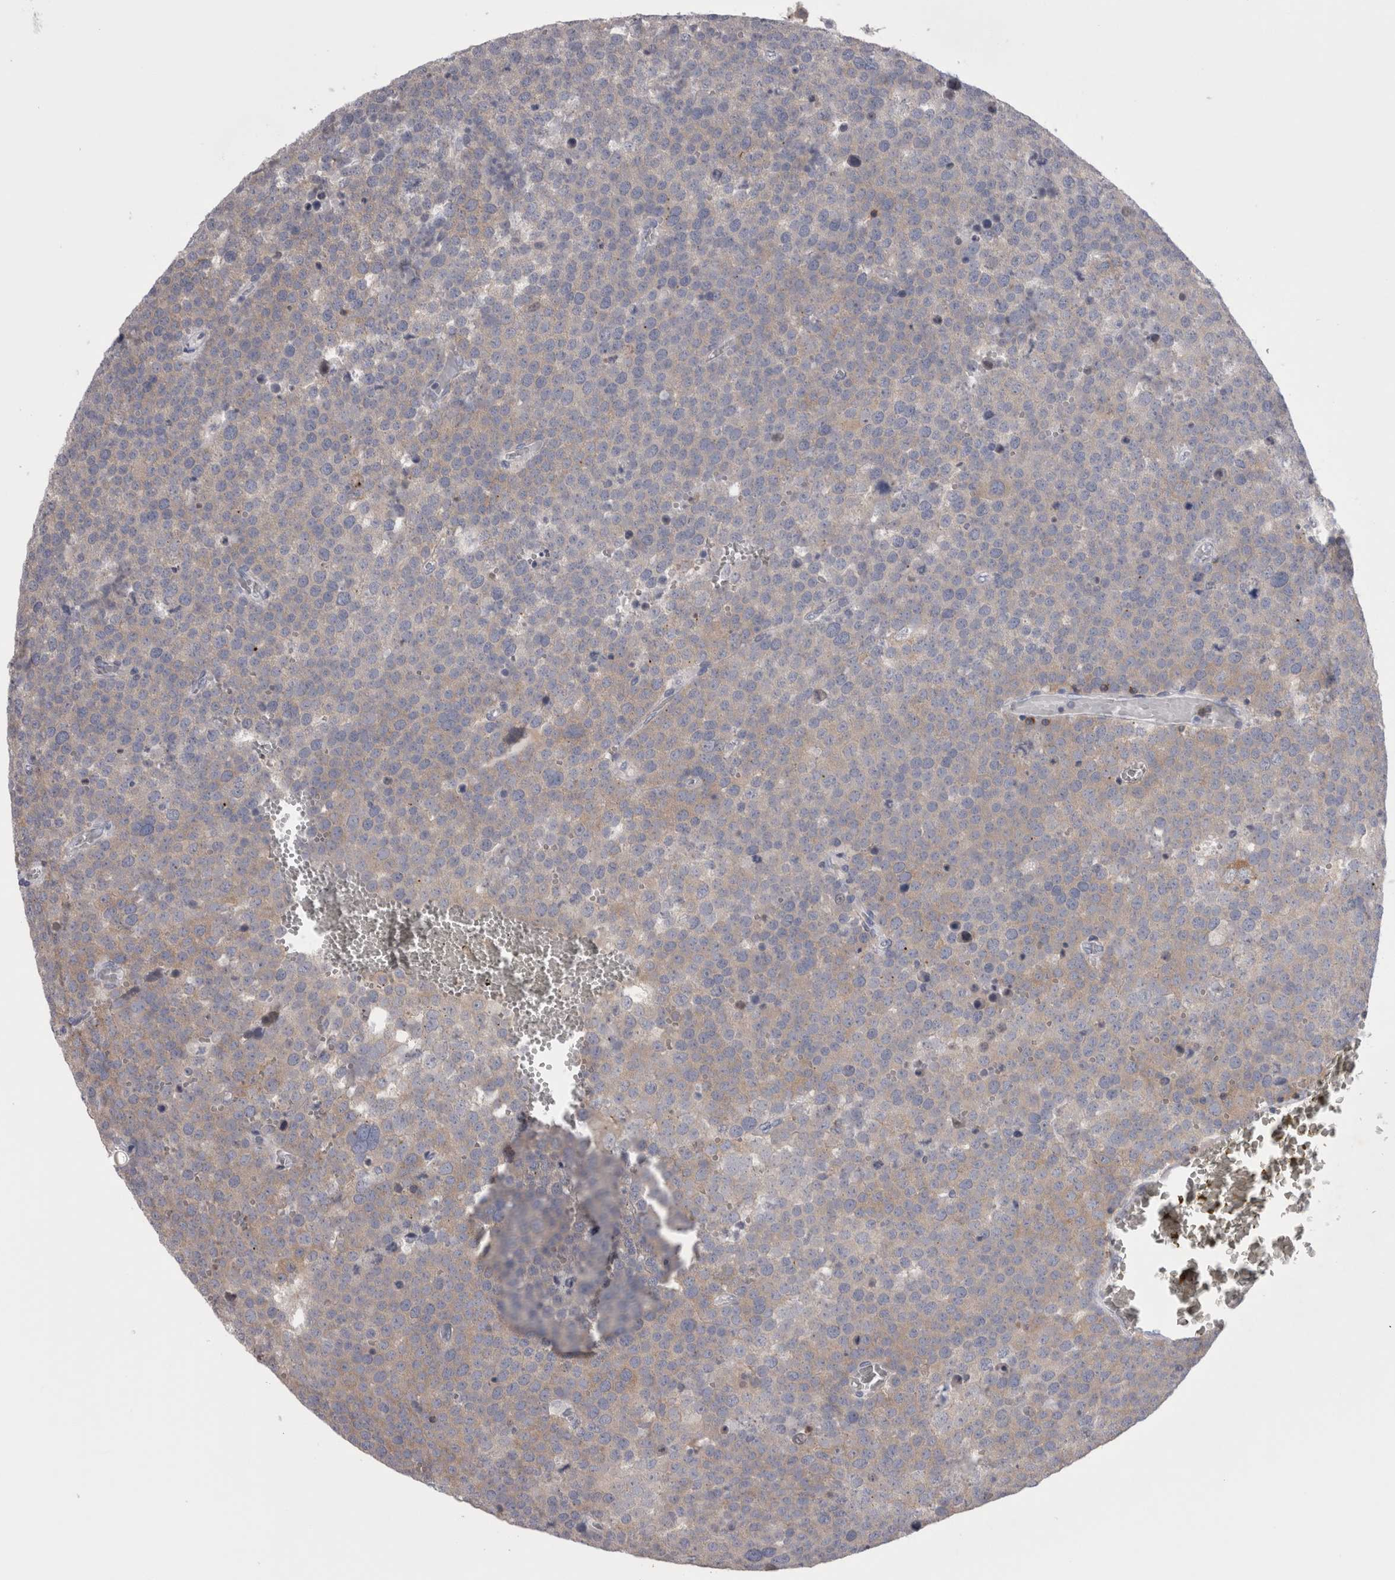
{"staining": {"intensity": "weak", "quantity": "<25%", "location": "cytoplasmic/membranous"}, "tissue": "testis cancer", "cell_type": "Tumor cells", "image_type": "cancer", "snomed": [{"axis": "morphology", "description": "Seminoma, NOS"}, {"axis": "topography", "description": "Testis"}], "caption": "Tumor cells show no significant protein expression in seminoma (testis). The staining was performed using DAB (3,3'-diaminobenzidine) to visualize the protein expression in brown, while the nuclei were stained in blue with hematoxylin (Magnification: 20x).", "gene": "DCTN6", "patient": {"sex": "male", "age": 71}}